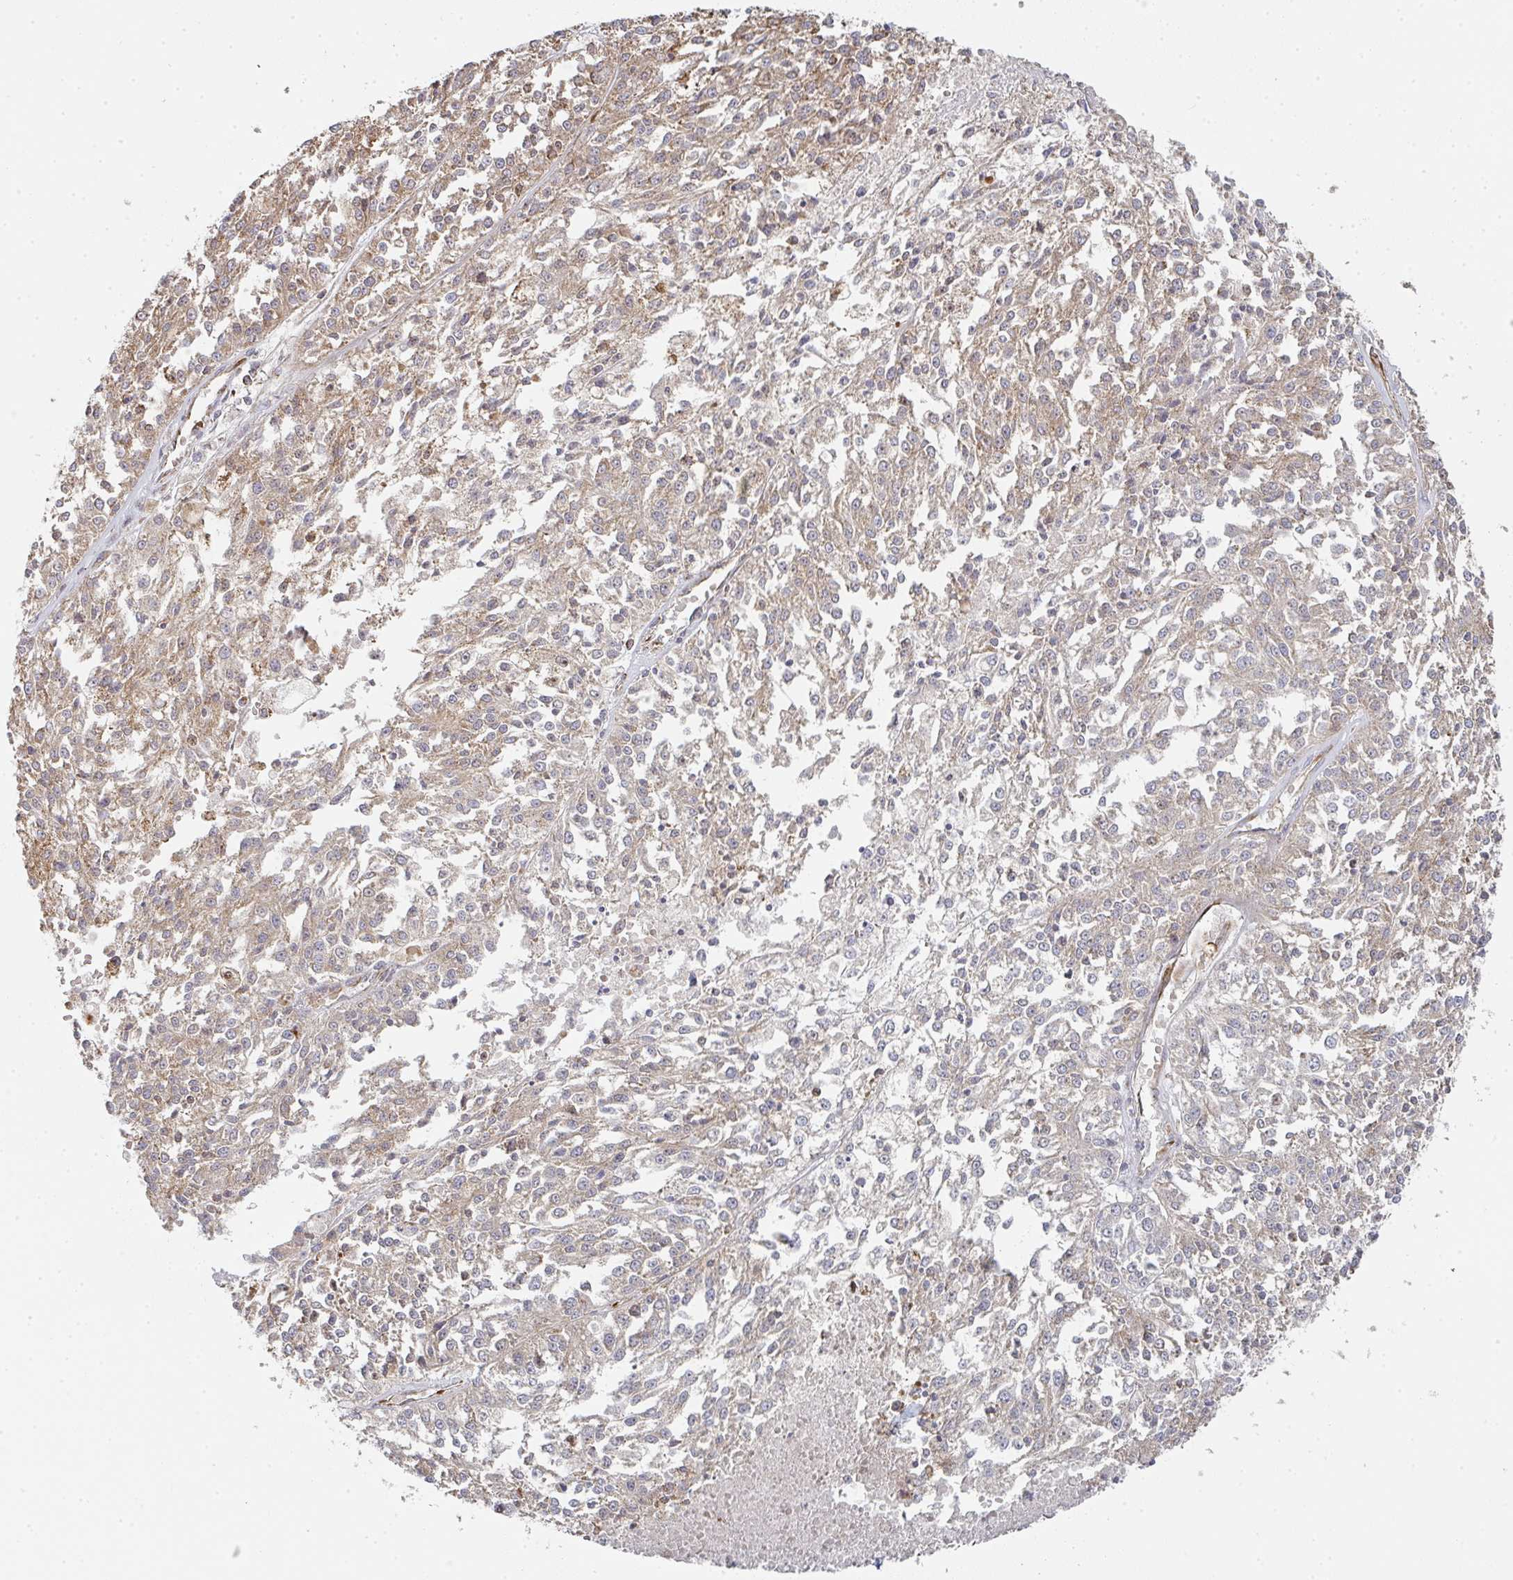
{"staining": {"intensity": "weak", "quantity": ">75%", "location": "cytoplasmic/membranous"}, "tissue": "melanoma", "cell_type": "Tumor cells", "image_type": "cancer", "snomed": [{"axis": "morphology", "description": "Malignant melanoma, NOS"}, {"axis": "topography", "description": "Skin"}], "caption": "Protein expression analysis of melanoma displays weak cytoplasmic/membranous positivity in about >75% of tumor cells.", "gene": "ZNF526", "patient": {"sex": "female", "age": 64}}